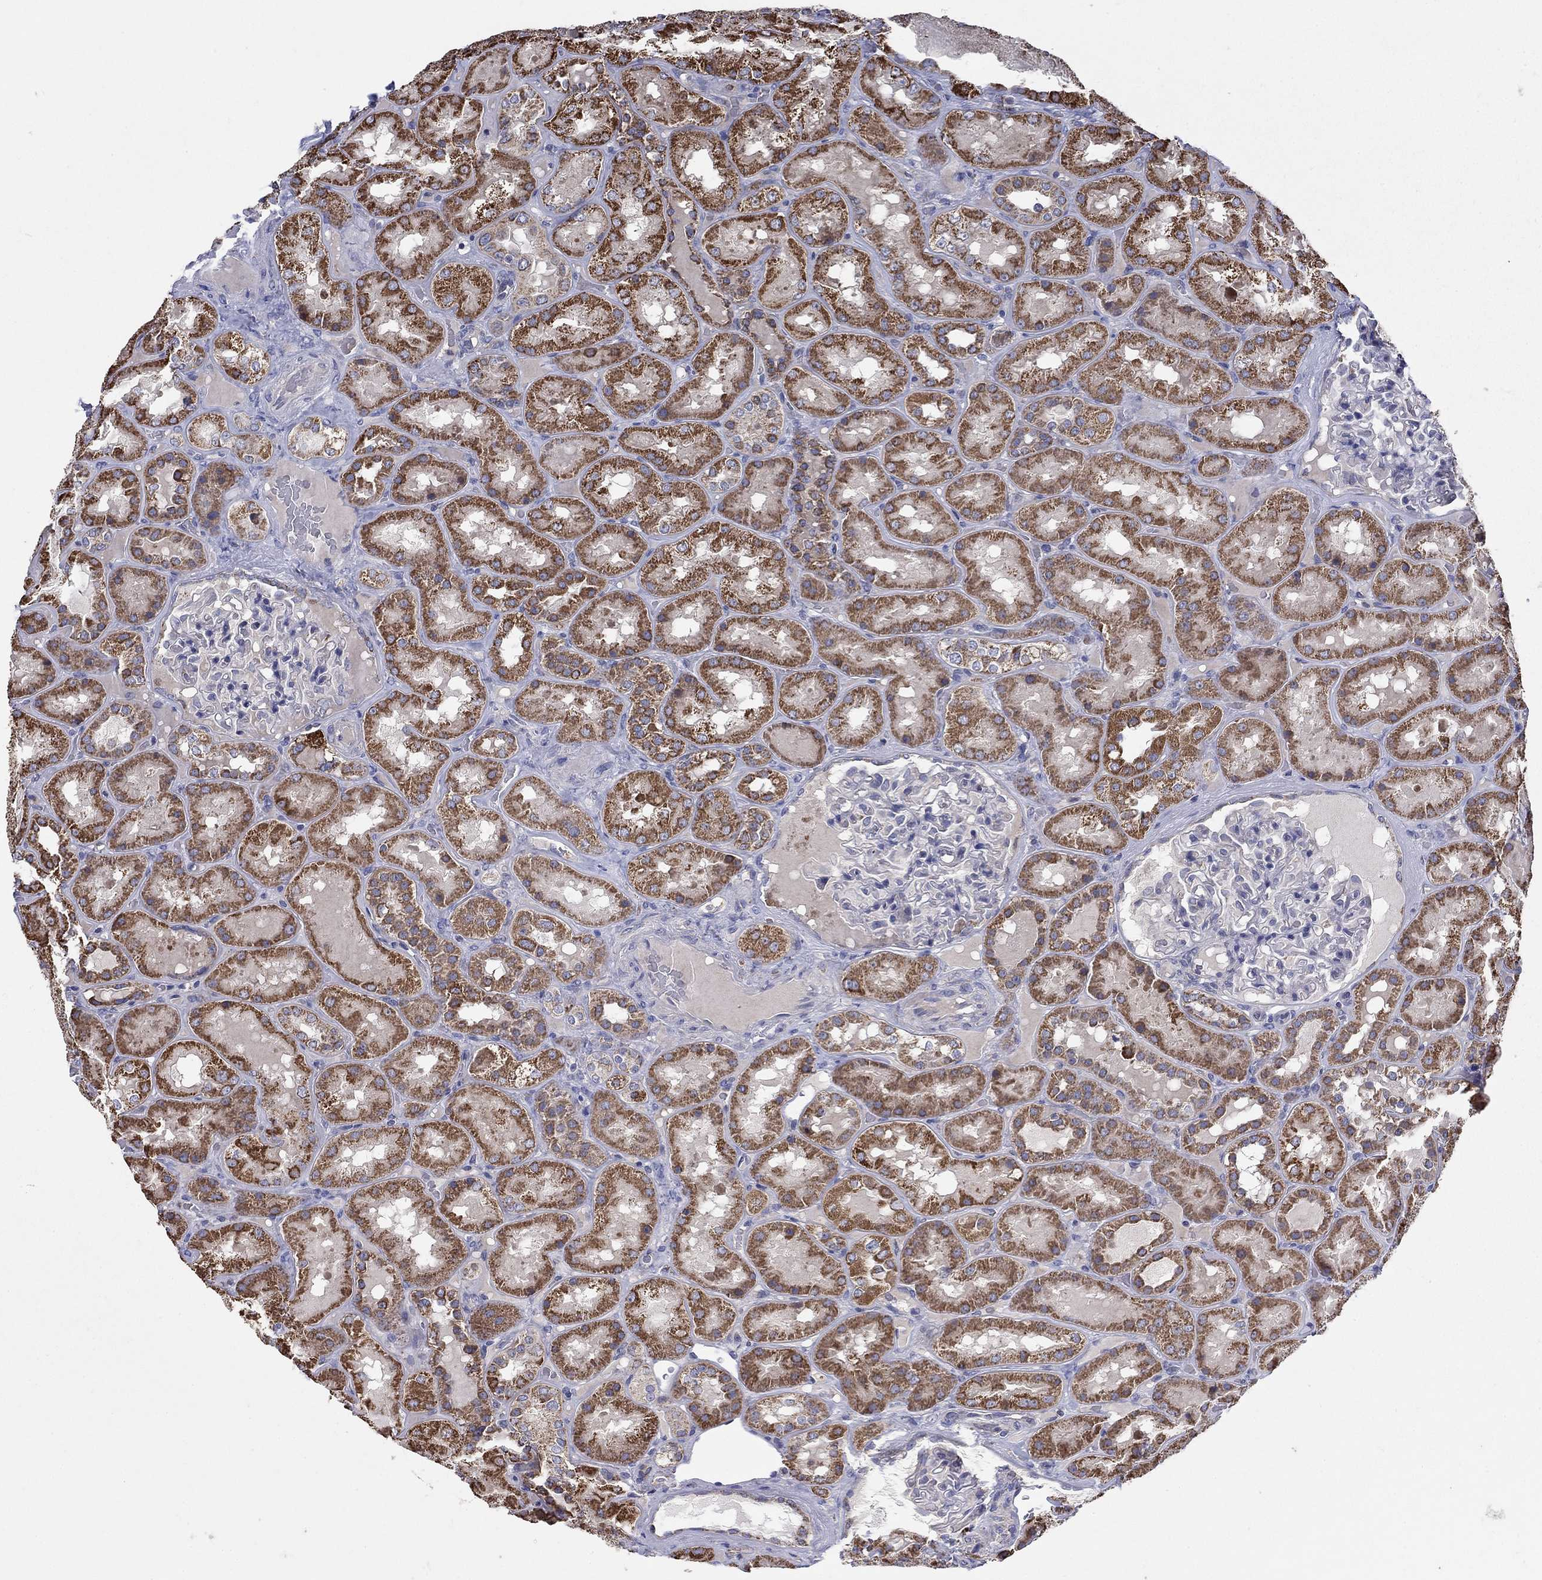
{"staining": {"intensity": "negative", "quantity": "none", "location": "none"}, "tissue": "kidney", "cell_type": "Cells in glomeruli", "image_type": "normal", "snomed": [{"axis": "morphology", "description": "Normal tissue, NOS"}, {"axis": "topography", "description": "Kidney"}], "caption": "The photomicrograph reveals no staining of cells in glomeruli in normal kidney.", "gene": "HPS5", "patient": {"sex": "male", "age": 73}}